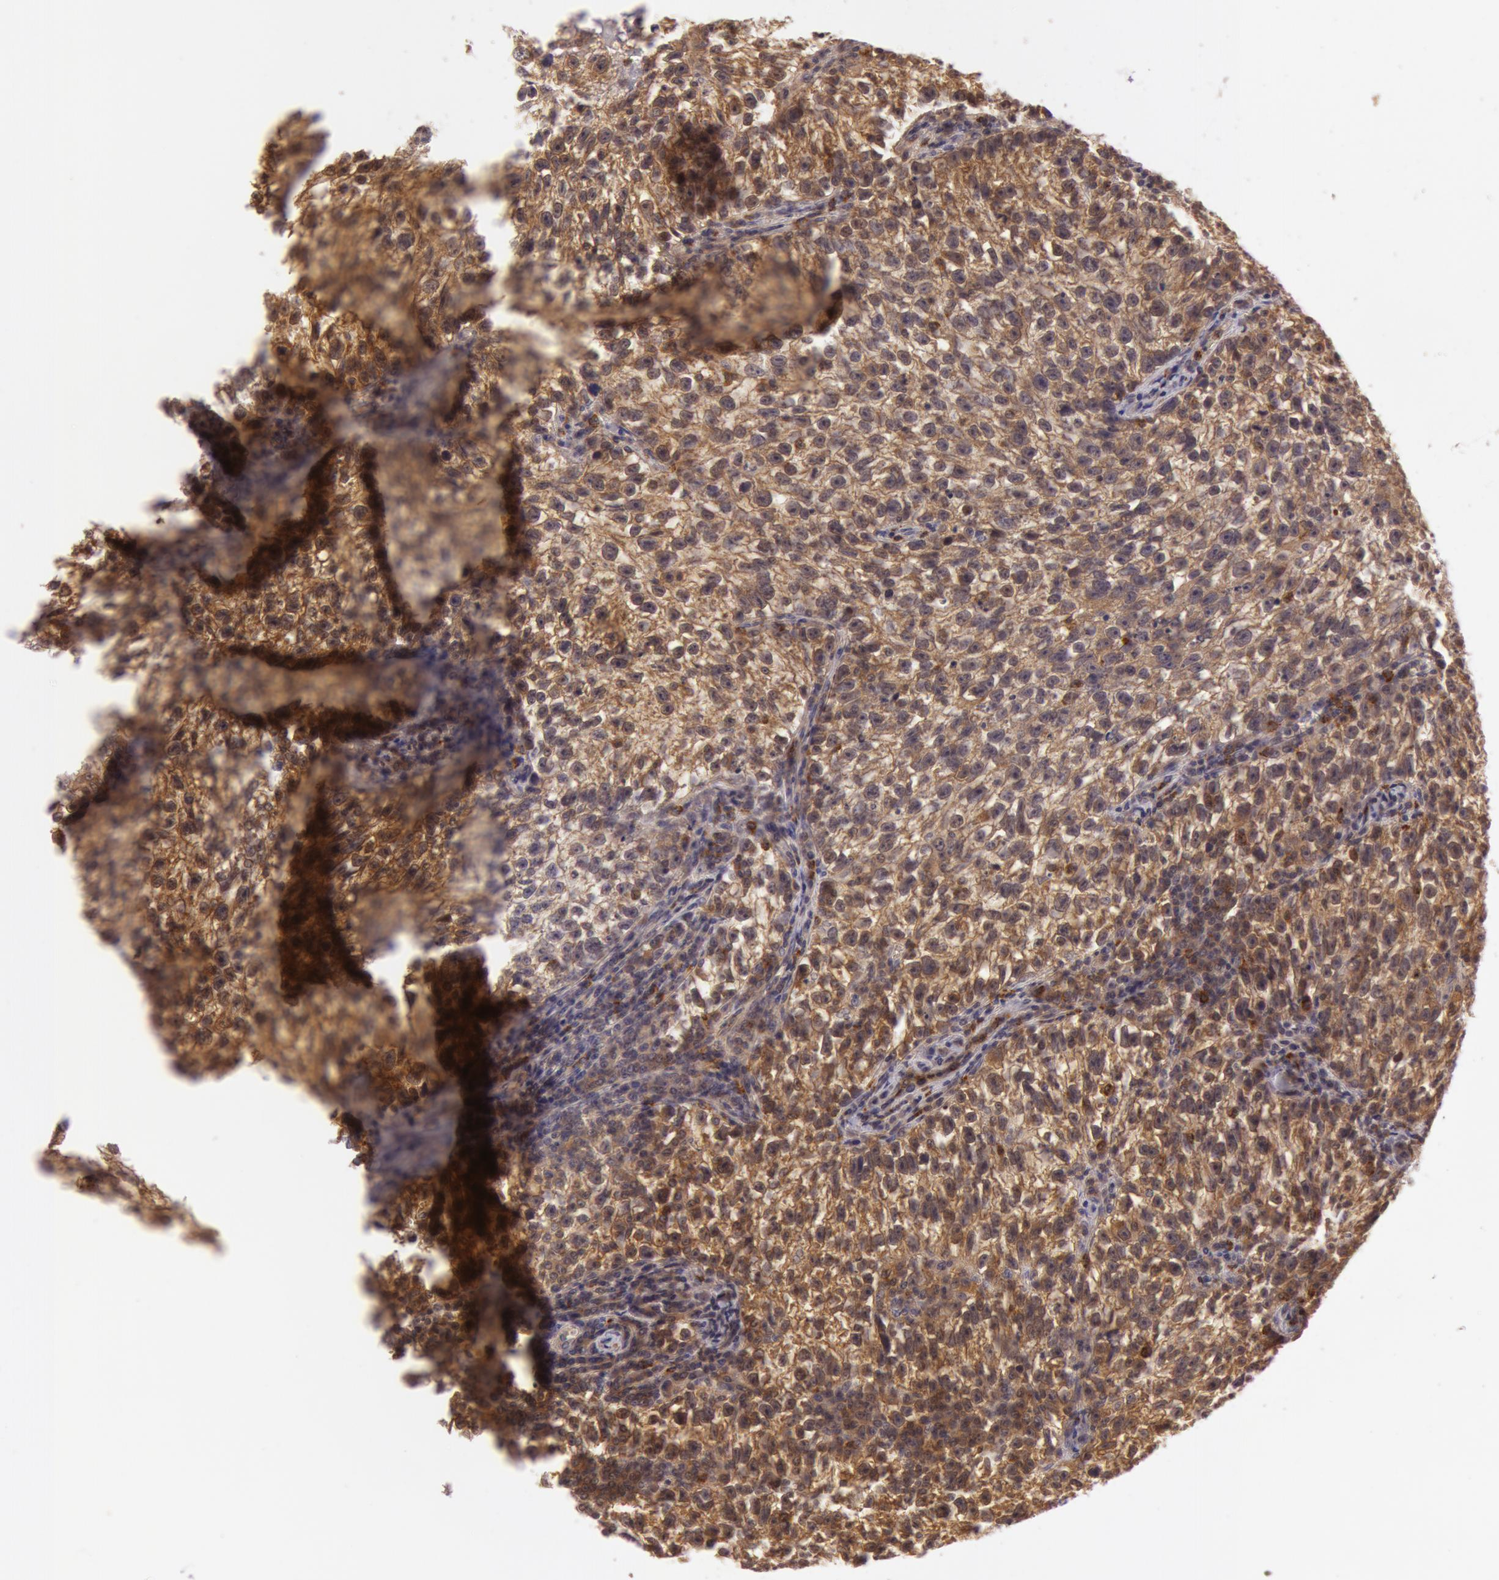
{"staining": {"intensity": "strong", "quantity": ">75%", "location": "cytoplasmic/membranous"}, "tissue": "testis cancer", "cell_type": "Tumor cells", "image_type": "cancer", "snomed": [{"axis": "morphology", "description": "Seminoma, NOS"}, {"axis": "topography", "description": "Testis"}], "caption": "This is a photomicrograph of immunohistochemistry staining of seminoma (testis), which shows strong expression in the cytoplasmic/membranous of tumor cells.", "gene": "ATG2B", "patient": {"sex": "male", "age": 38}}